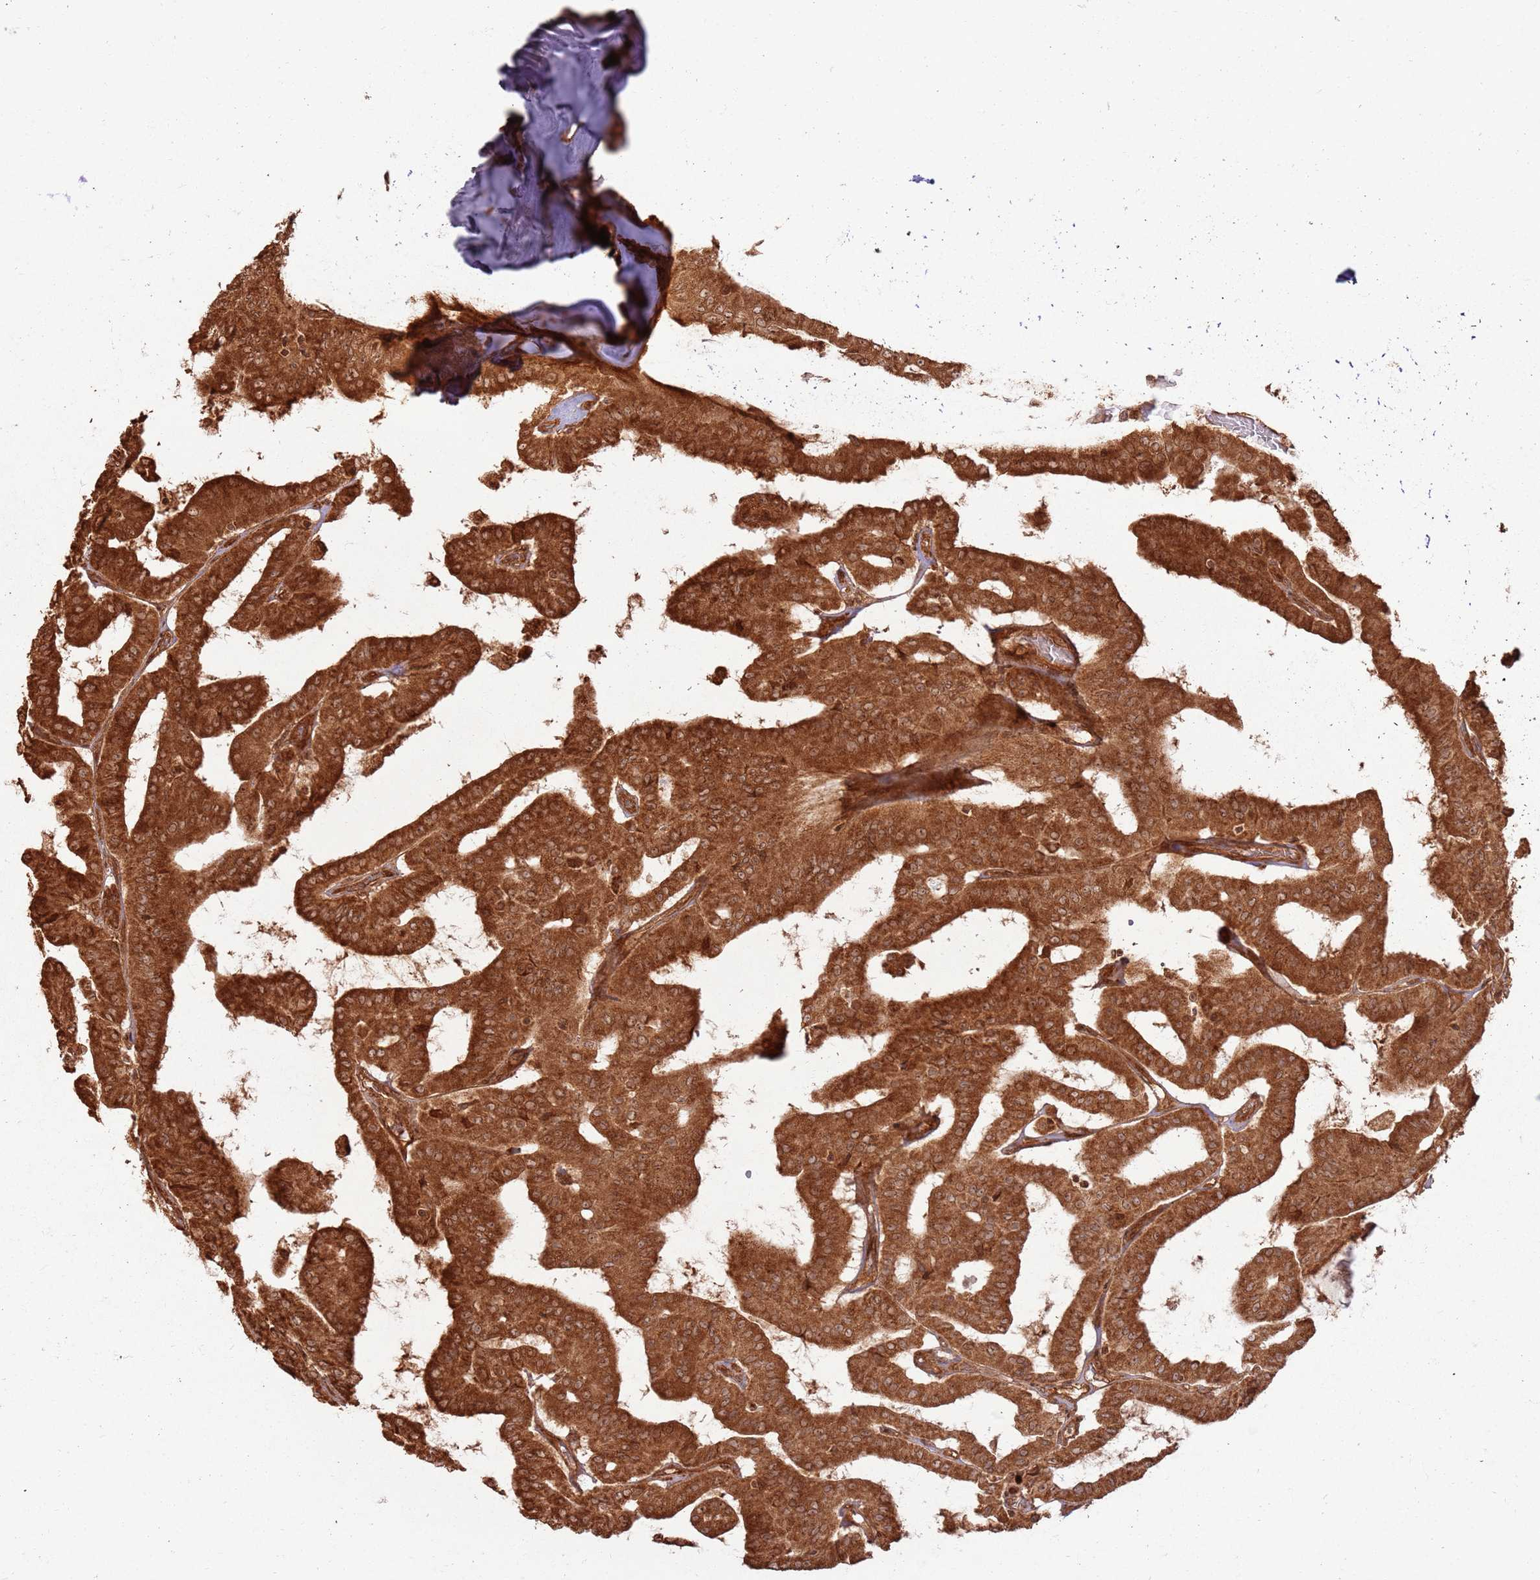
{"staining": {"intensity": "strong", "quantity": ">75%", "location": "cytoplasmic/membranous"}, "tissue": "thyroid cancer", "cell_type": "Tumor cells", "image_type": "cancer", "snomed": [{"axis": "morphology", "description": "Papillary adenocarcinoma, NOS"}, {"axis": "topography", "description": "Thyroid gland"}], "caption": "Strong cytoplasmic/membranous staining is seen in approximately >75% of tumor cells in thyroid papillary adenocarcinoma.", "gene": "TBC1D13", "patient": {"sex": "female", "age": 59}}